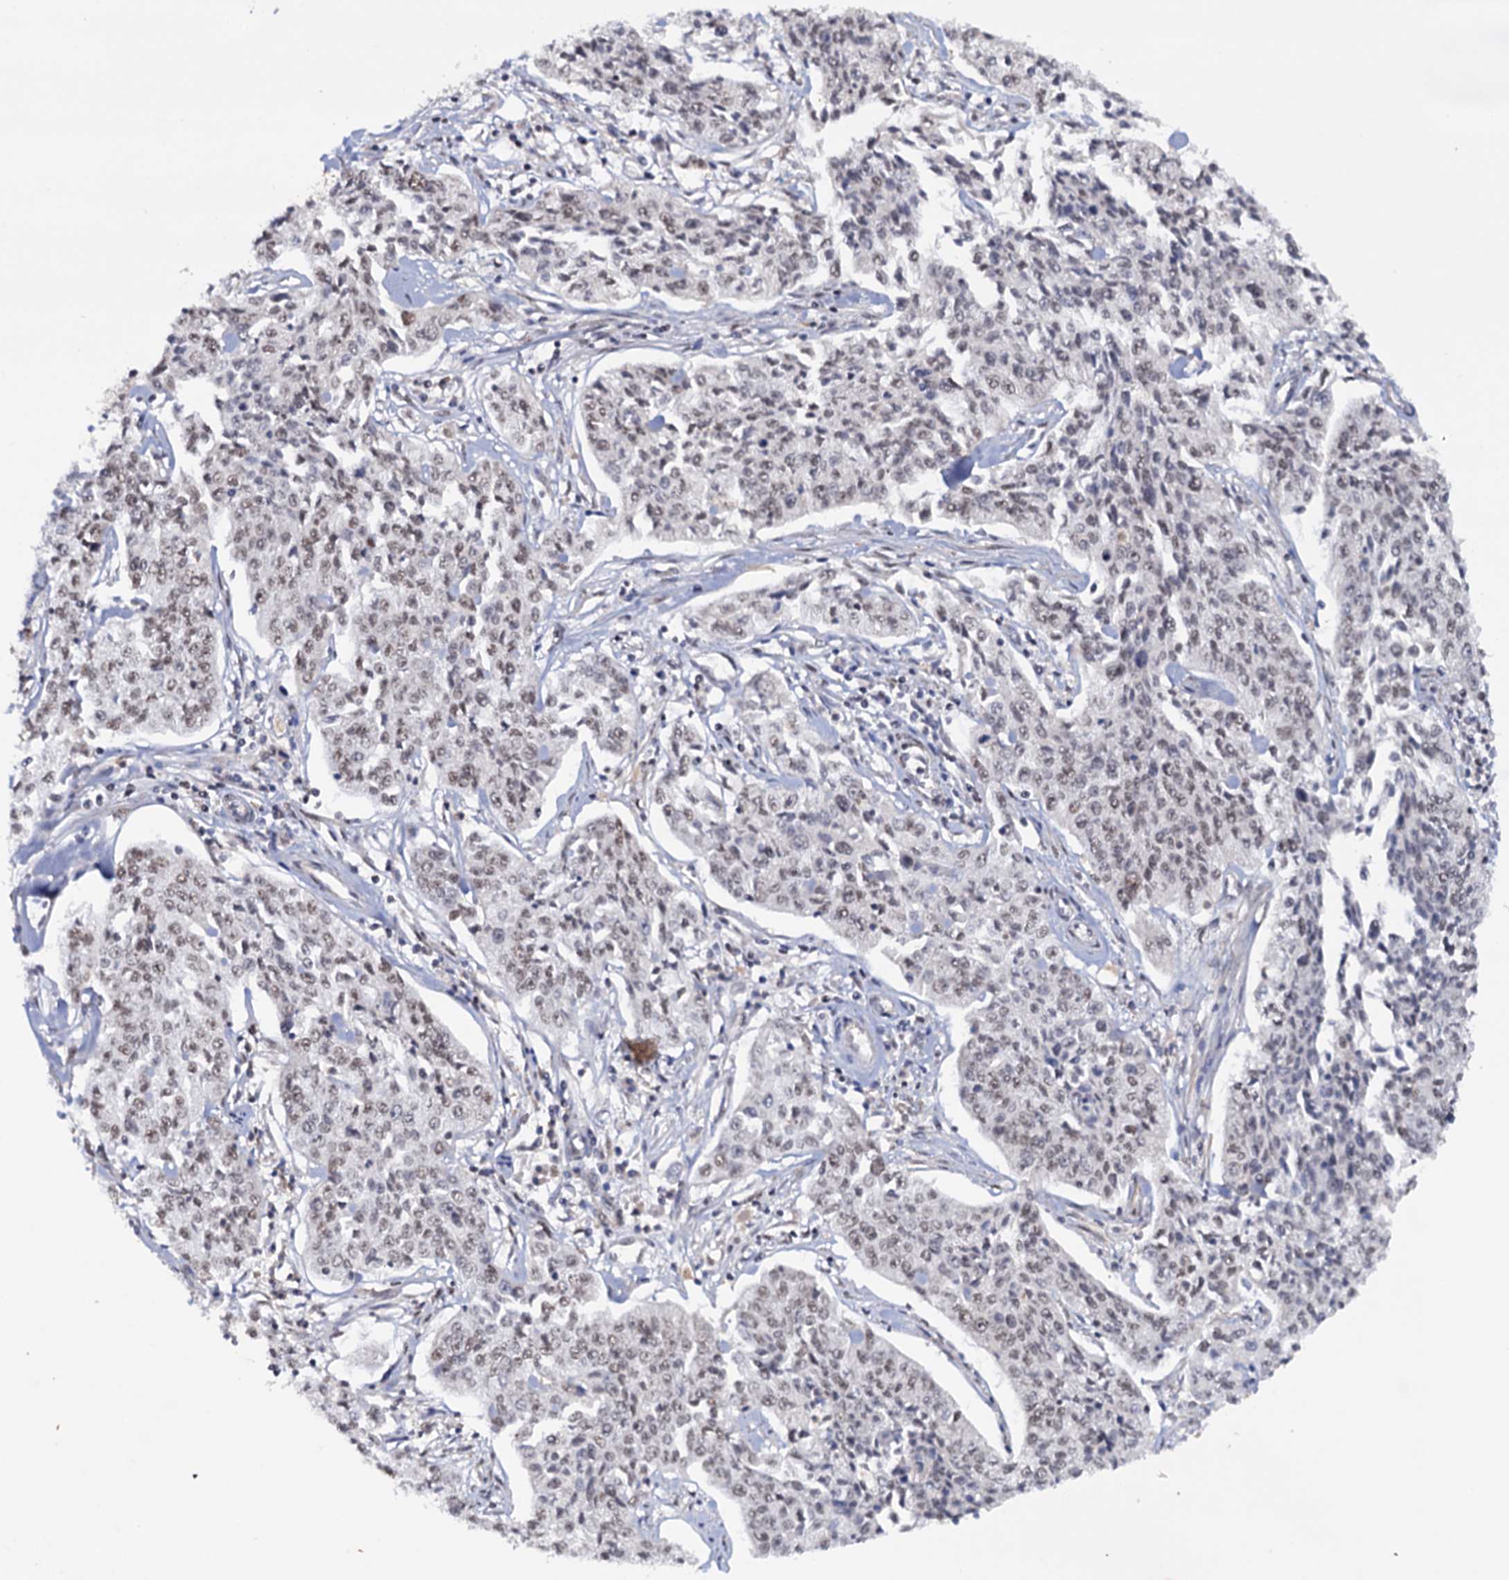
{"staining": {"intensity": "weak", "quantity": "<25%", "location": "nuclear"}, "tissue": "cervical cancer", "cell_type": "Tumor cells", "image_type": "cancer", "snomed": [{"axis": "morphology", "description": "Squamous cell carcinoma, NOS"}, {"axis": "topography", "description": "Cervix"}], "caption": "This is an immunohistochemistry histopathology image of cervical cancer (squamous cell carcinoma). There is no expression in tumor cells.", "gene": "TBC1D12", "patient": {"sex": "female", "age": 35}}